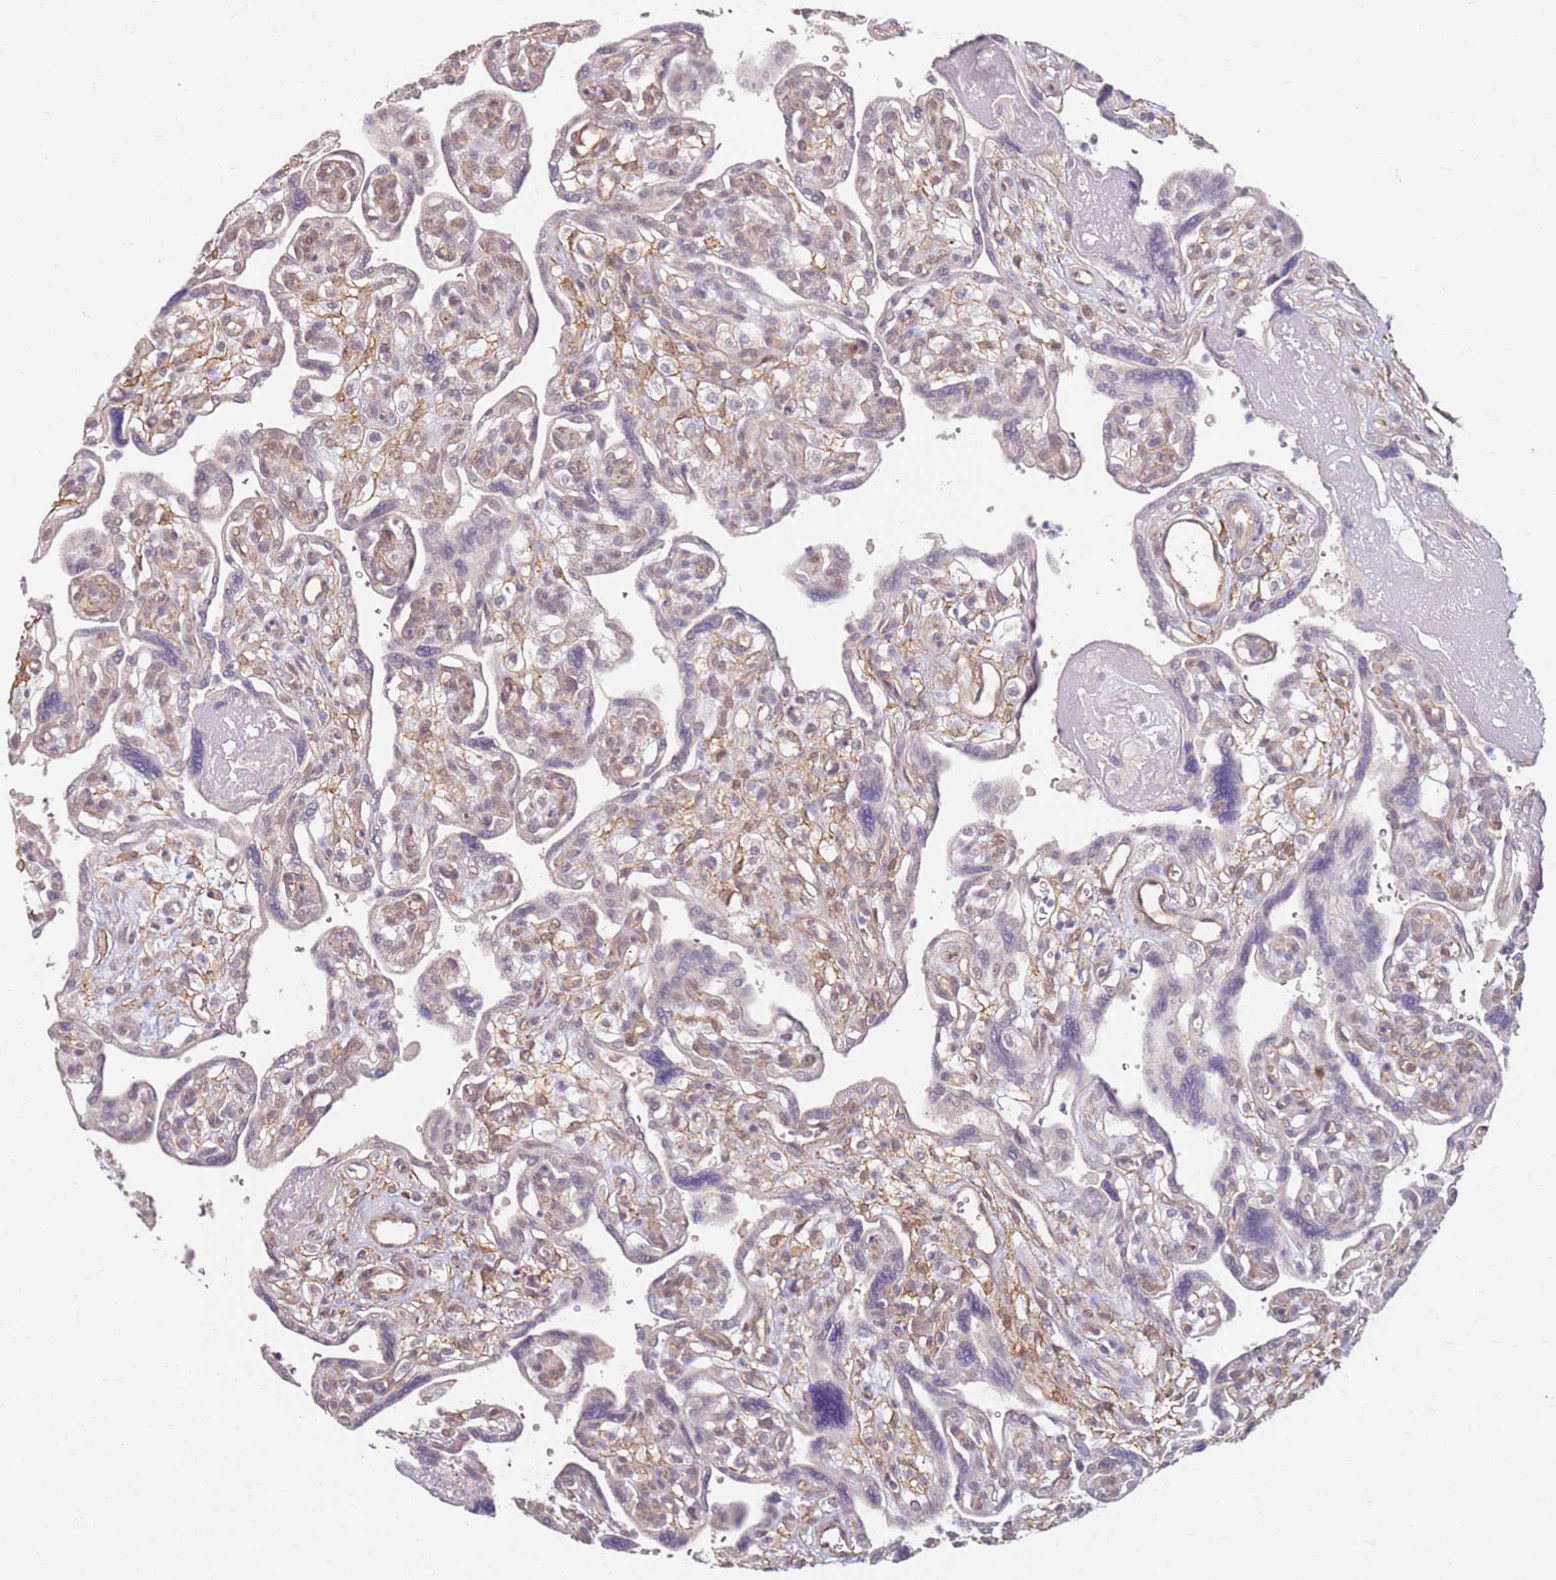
{"staining": {"intensity": "negative", "quantity": "none", "location": "none"}, "tissue": "placenta", "cell_type": "Decidual cells", "image_type": "normal", "snomed": [{"axis": "morphology", "description": "Normal tissue, NOS"}, {"axis": "topography", "description": "Placenta"}], "caption": "IHC of unremarkable human placenta demonstrates no expression in decidual cells.", "gene": "WDR93", "patient": {"sex": "female", "age": 39}}